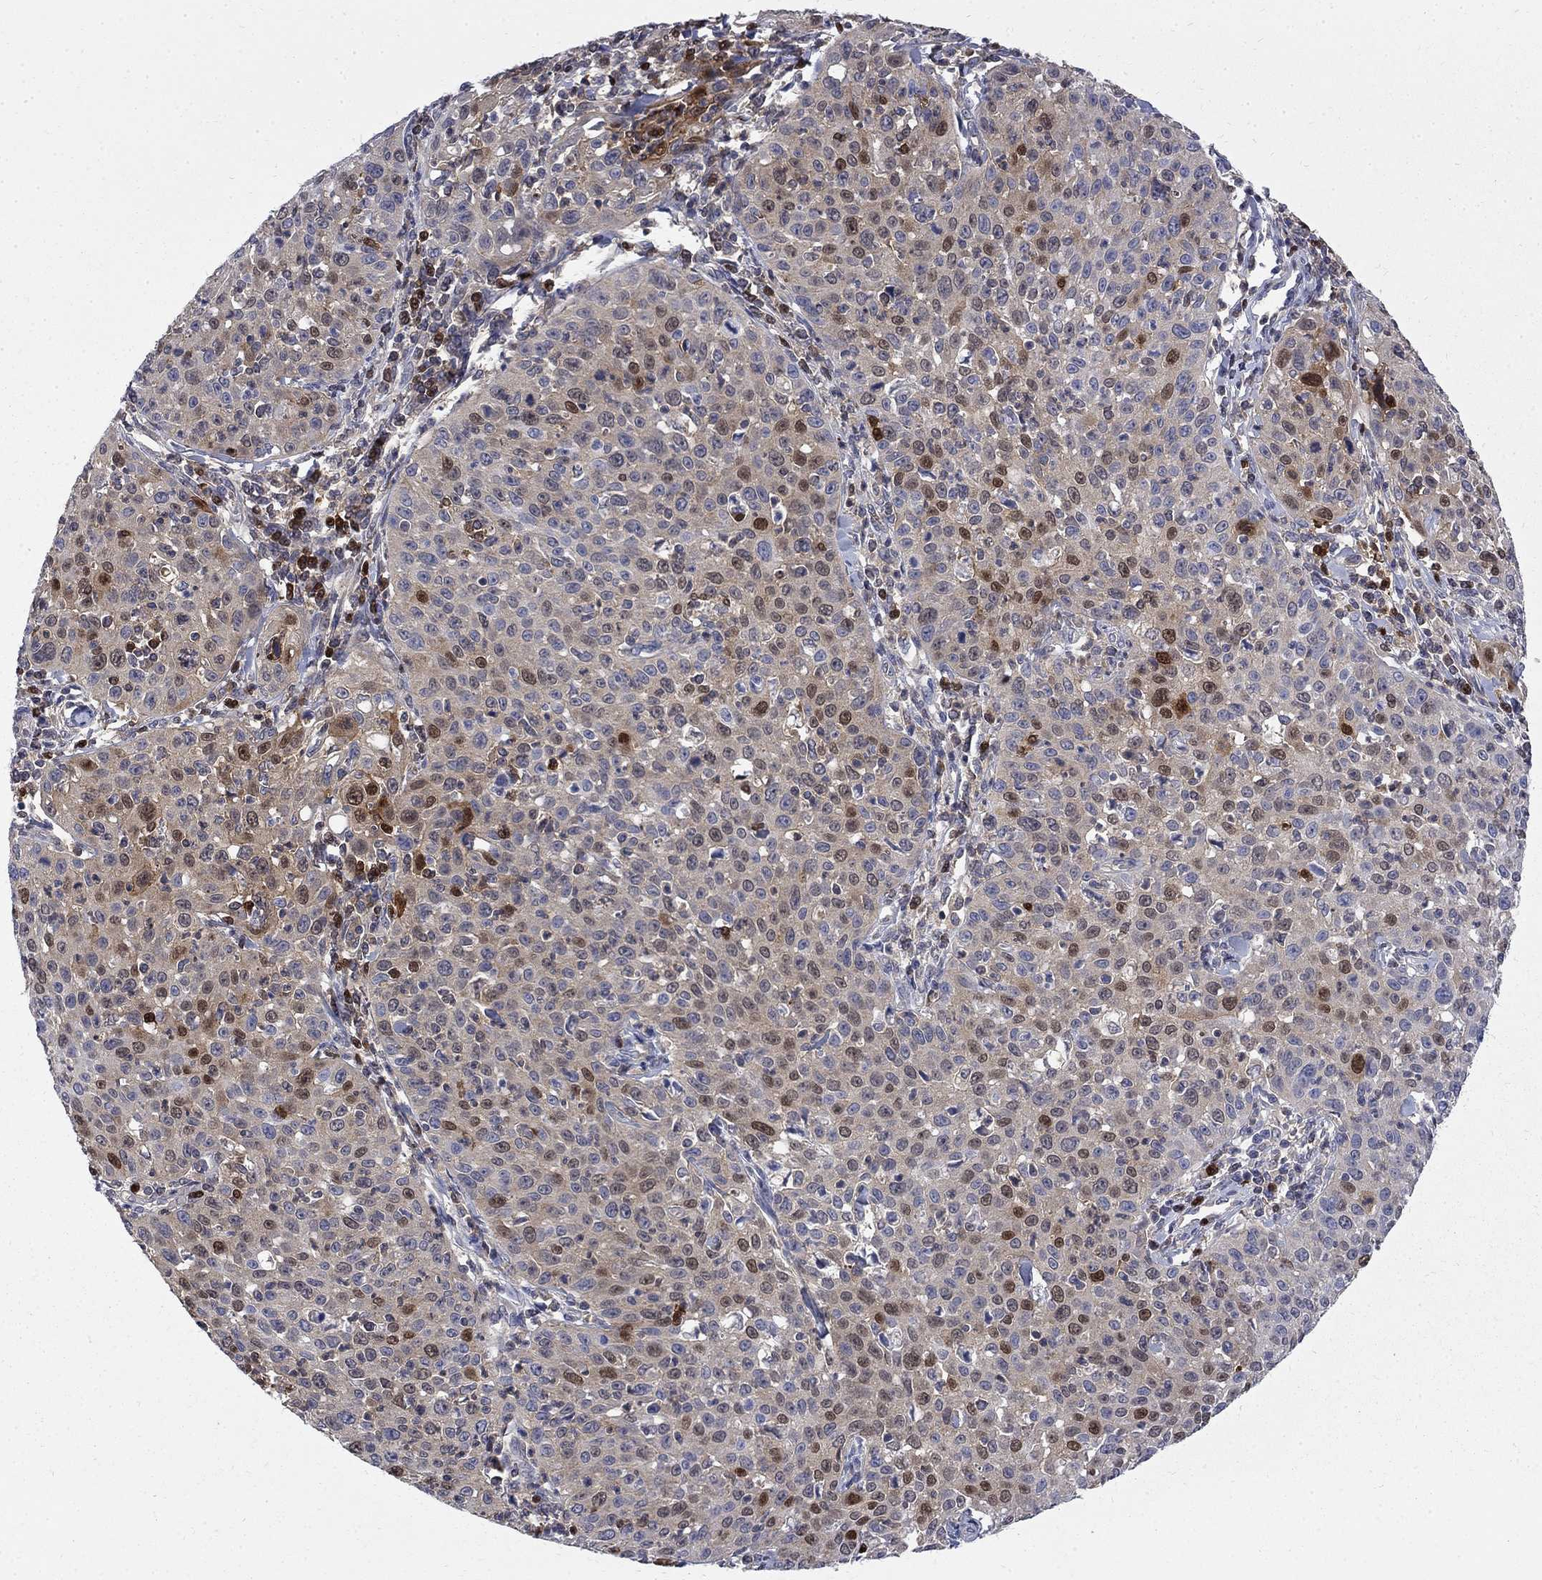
{"staining": {"intensity": "strong", "quantity": "<25%", "location": "nuclear"}, "tissue": "cervical cancer", "cell_type": "Tumor cells", "image_type": "cancer", "snomed": [{"axis": "morphology", "description": "Squamous cell carcinoma, NOS"}, {"axis": "topography", "description": "Cervix"}], "caption": "IHC of cervical cancer (squamous cell carcinoma) demonstrates medium levels of strong nuclear expression in approximately <25% of tumor cells.", "gene": "SERPINB2", "patient": {"sex": "female", "age": 26}}